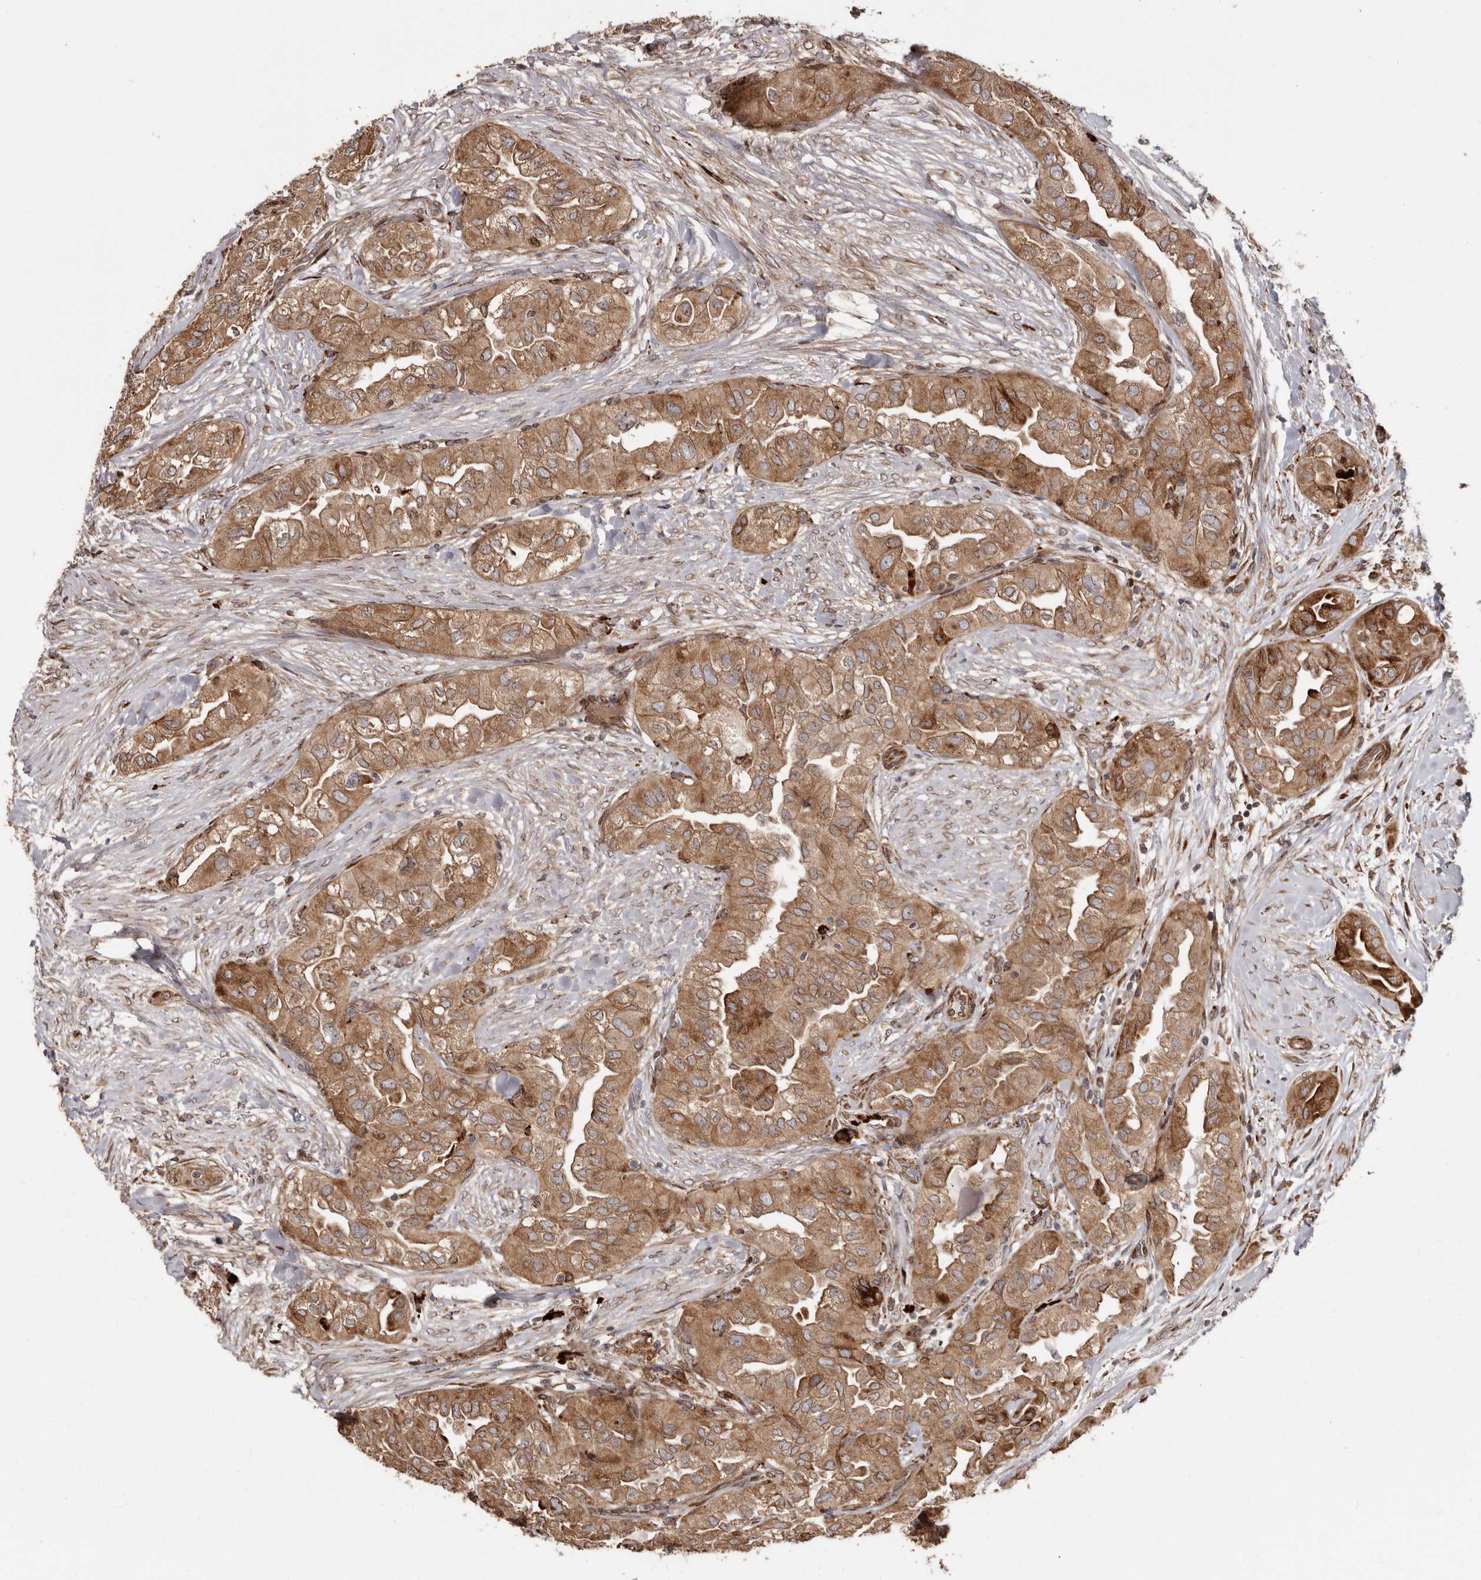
{"staining": {"intensity": "moderate", "quantity": ">75%", "location": "cytoplasmic/membranous"}, "tissue": "thyroid cancer", "cell_type": "Tumor cells", "image_type": "cancer", "snomed": [{"axis": "morphology", "description": "Papillary adenocarcinoma, NOS"}, {"axis": "topography", "description": "Thyroid gland"}], "caption": "Immunohistochemistry (IHC) photomicrograph of thyroid cancer stained for a protein (brown), which shows medium levels of moderate cytoplasmic/membranous expression in approximately >75% of tumor cells.", "gene": "NUP43", "patient": {"sex": "female", "age": 59}}